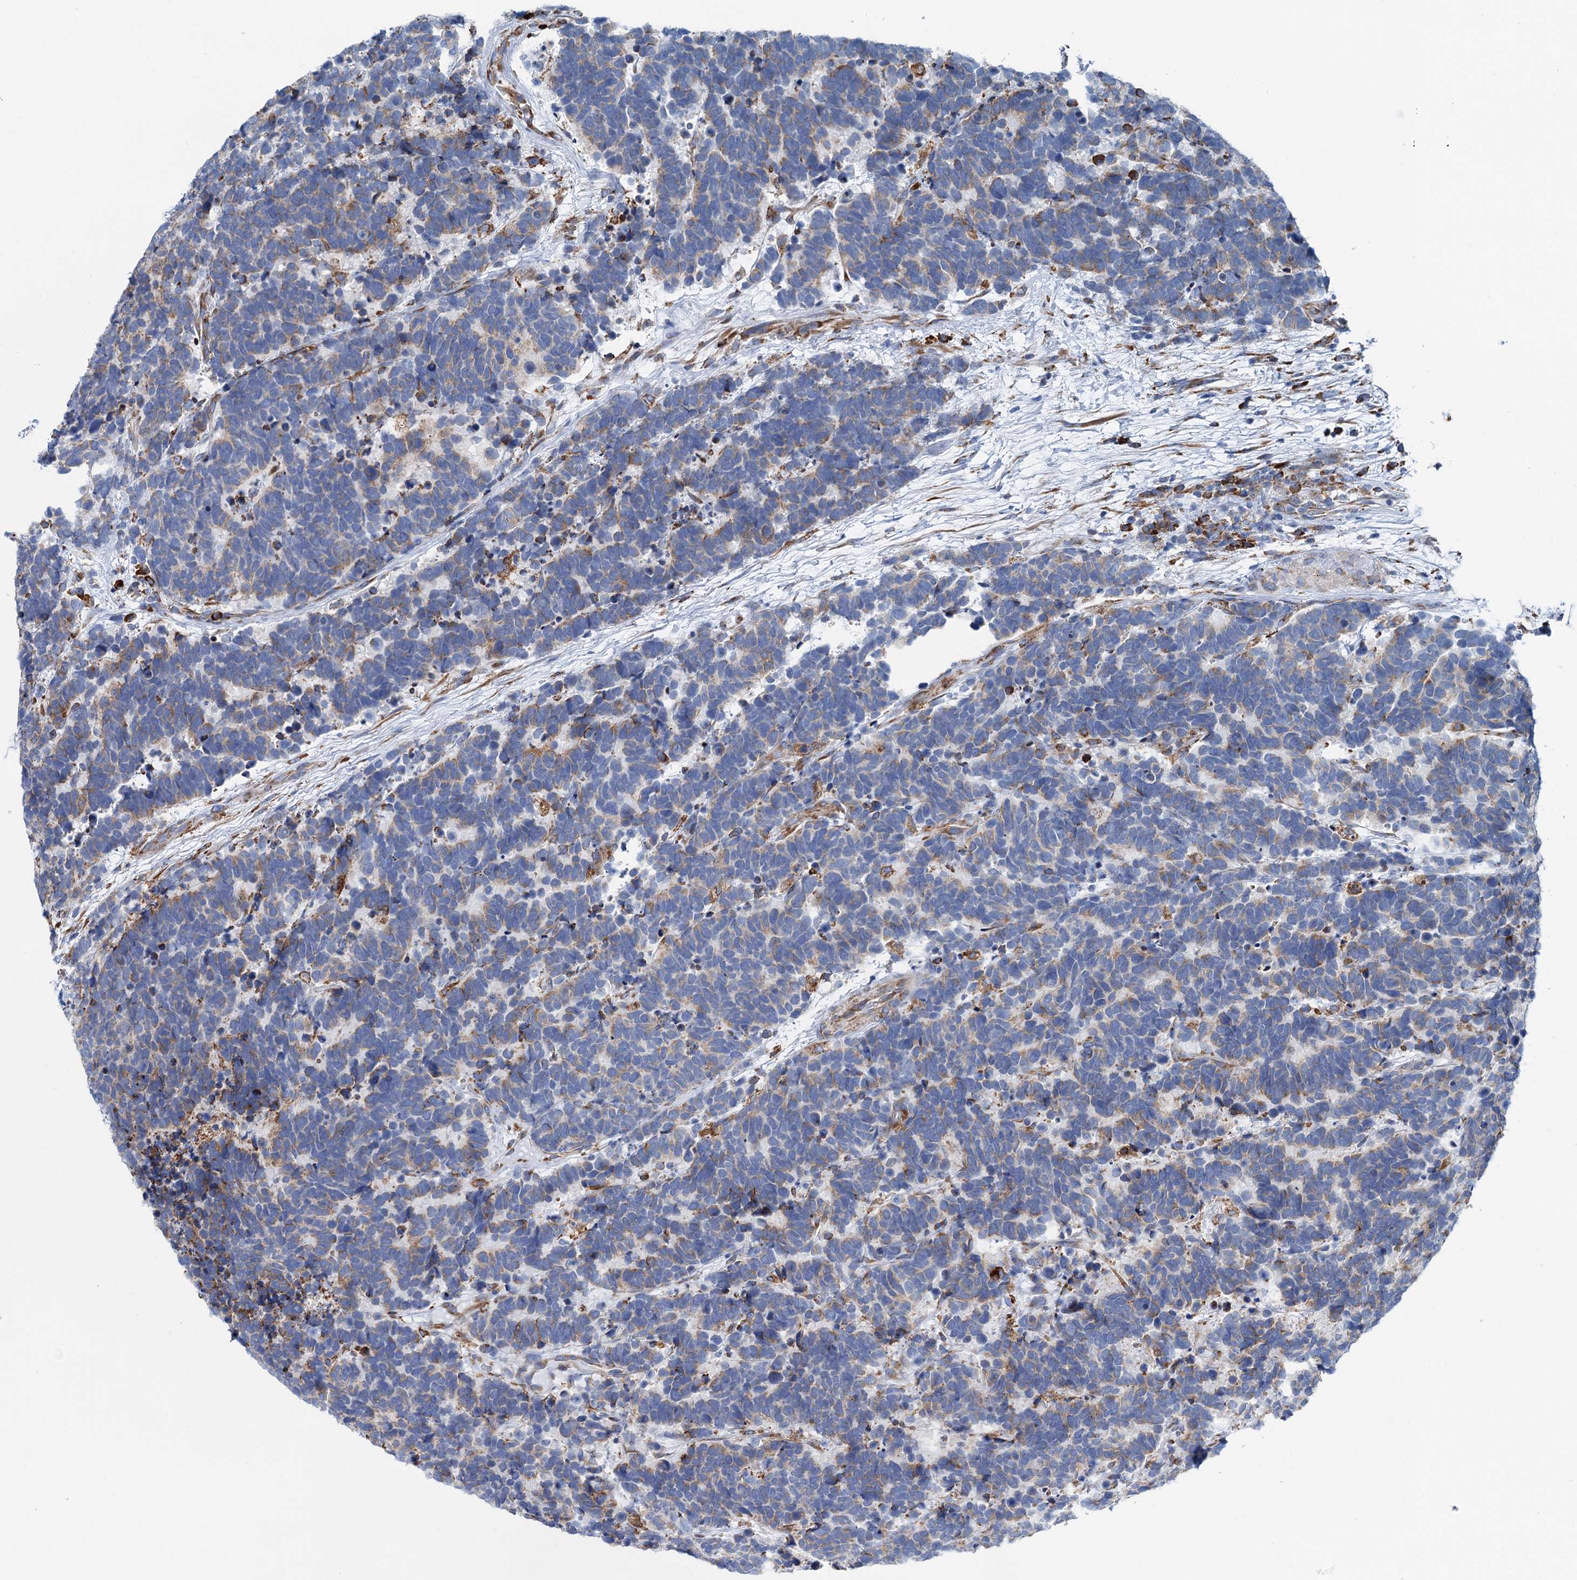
{"staining": {"intensity": "moderate", "quantity": "25%-75%", "location": "cytoplasmic/membranous"}, "tissue": "carcinoid", "cell_type": "Tumor cells", "image_type": "cancer", "snomed": [{"axis": "morphology", "description": "Carcinoma, NOS"}, {"axis": "morphology", "description": "Carcinoid, malignant, NOS"}, {"axis": "topography", "description": "Urinary bladder"}], "caption": "Protein analysis of carcinoma tissue exhibits moderate cytoplasmic/membranous expression in approximately 25%-75% of tumor cells.", "gene": "SHE", "patient": {"sex": "male", "age": 57}}